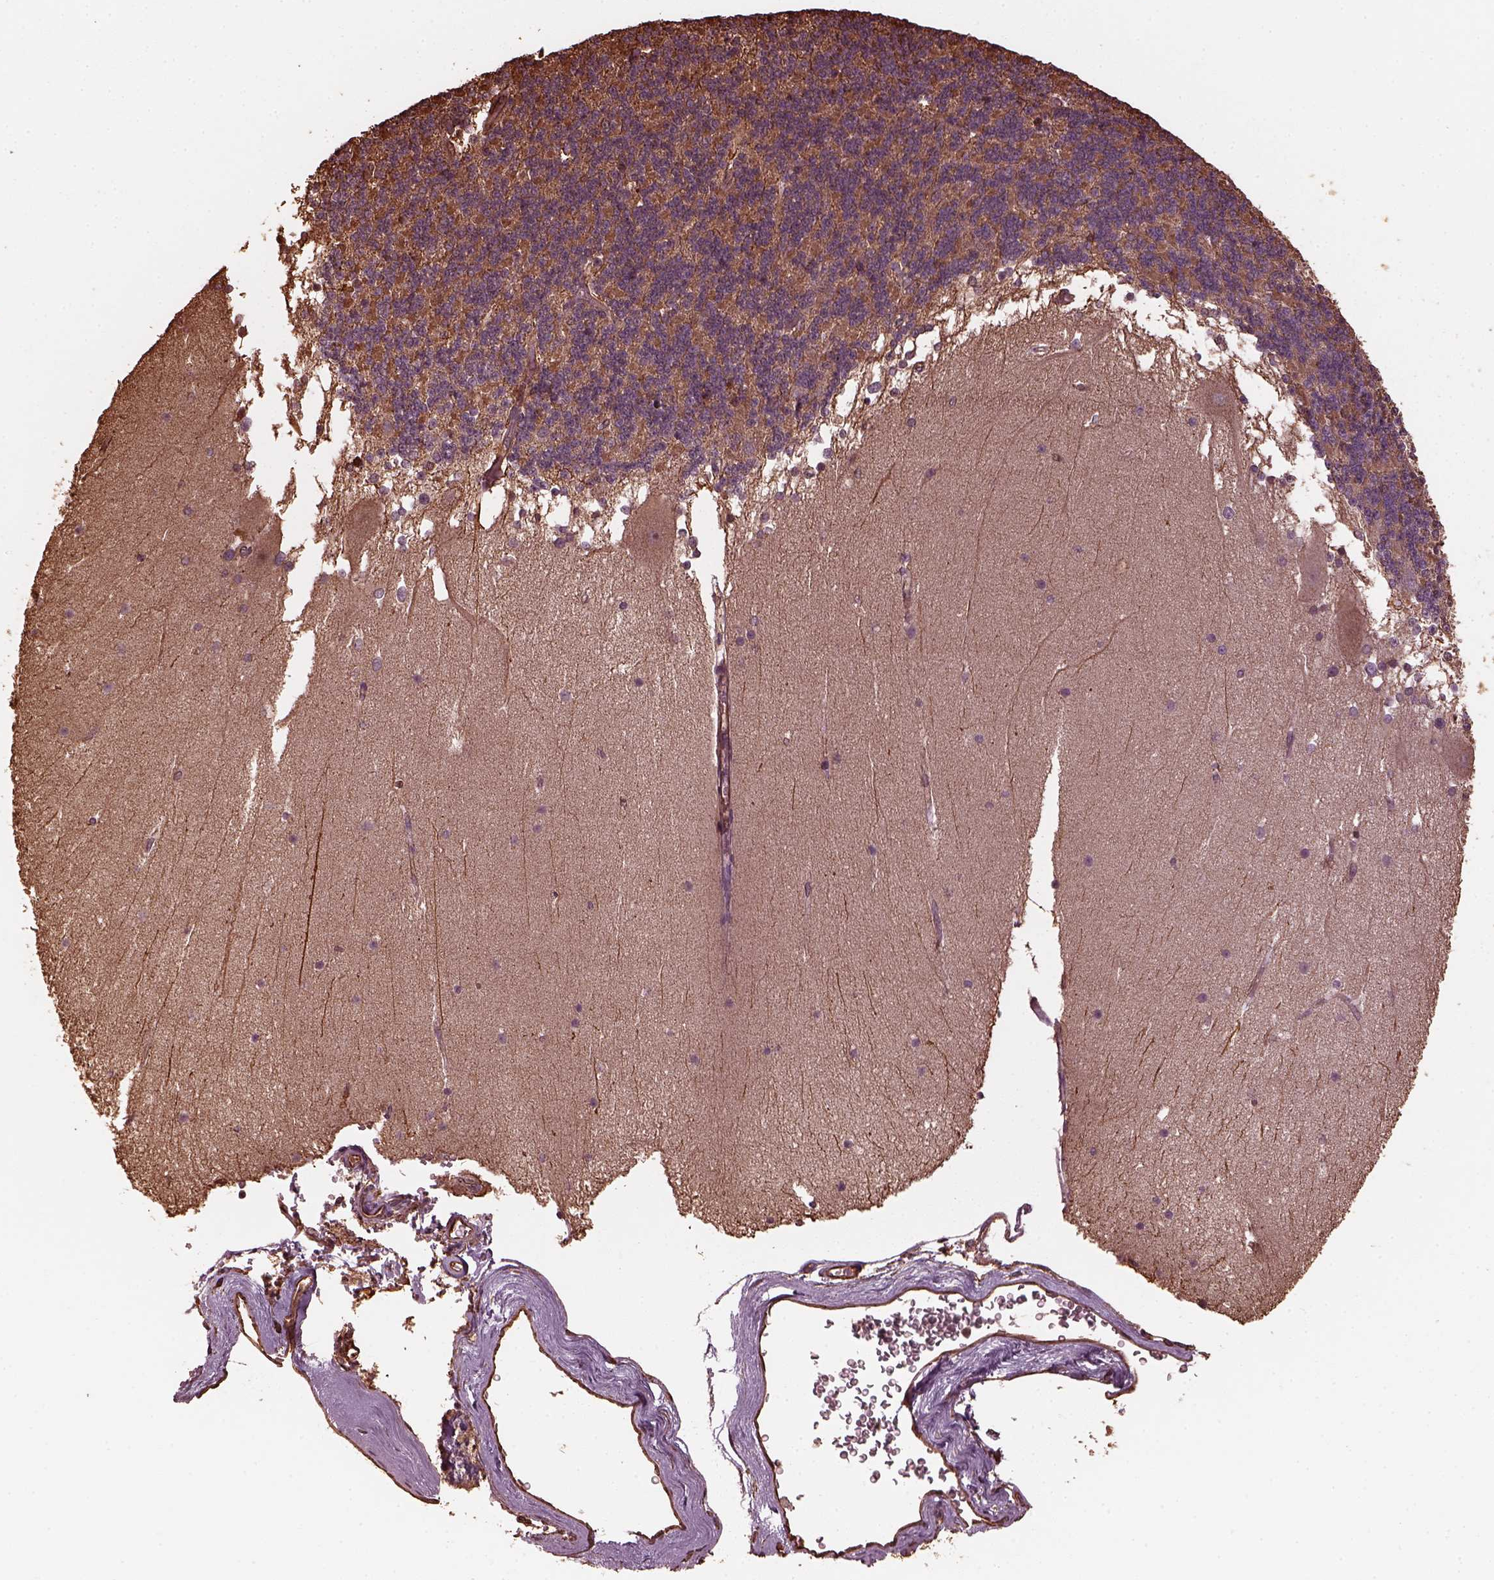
{"staining": {"intensity": "negative", "quantity": "none", "location": "none"}, "tissue": "cerebellum", "cell_type": "Cells in granular layer", "image_type": "normal", "snomed": [{"axis": "morphology", "description": "Normal tissue, NOS"}, {"axis": "topography", "description": "Cerebellum"}], "caption": "A micrograph of human cerebellum is negative for staining in cells in granular layer. (Brightfield microscopy of DAB (3,3'-diaminobenzidine) immunohistochemistry at high magnification).", "gene": "GTPBP1", "patient": {"sex": "female", "age": 19}}